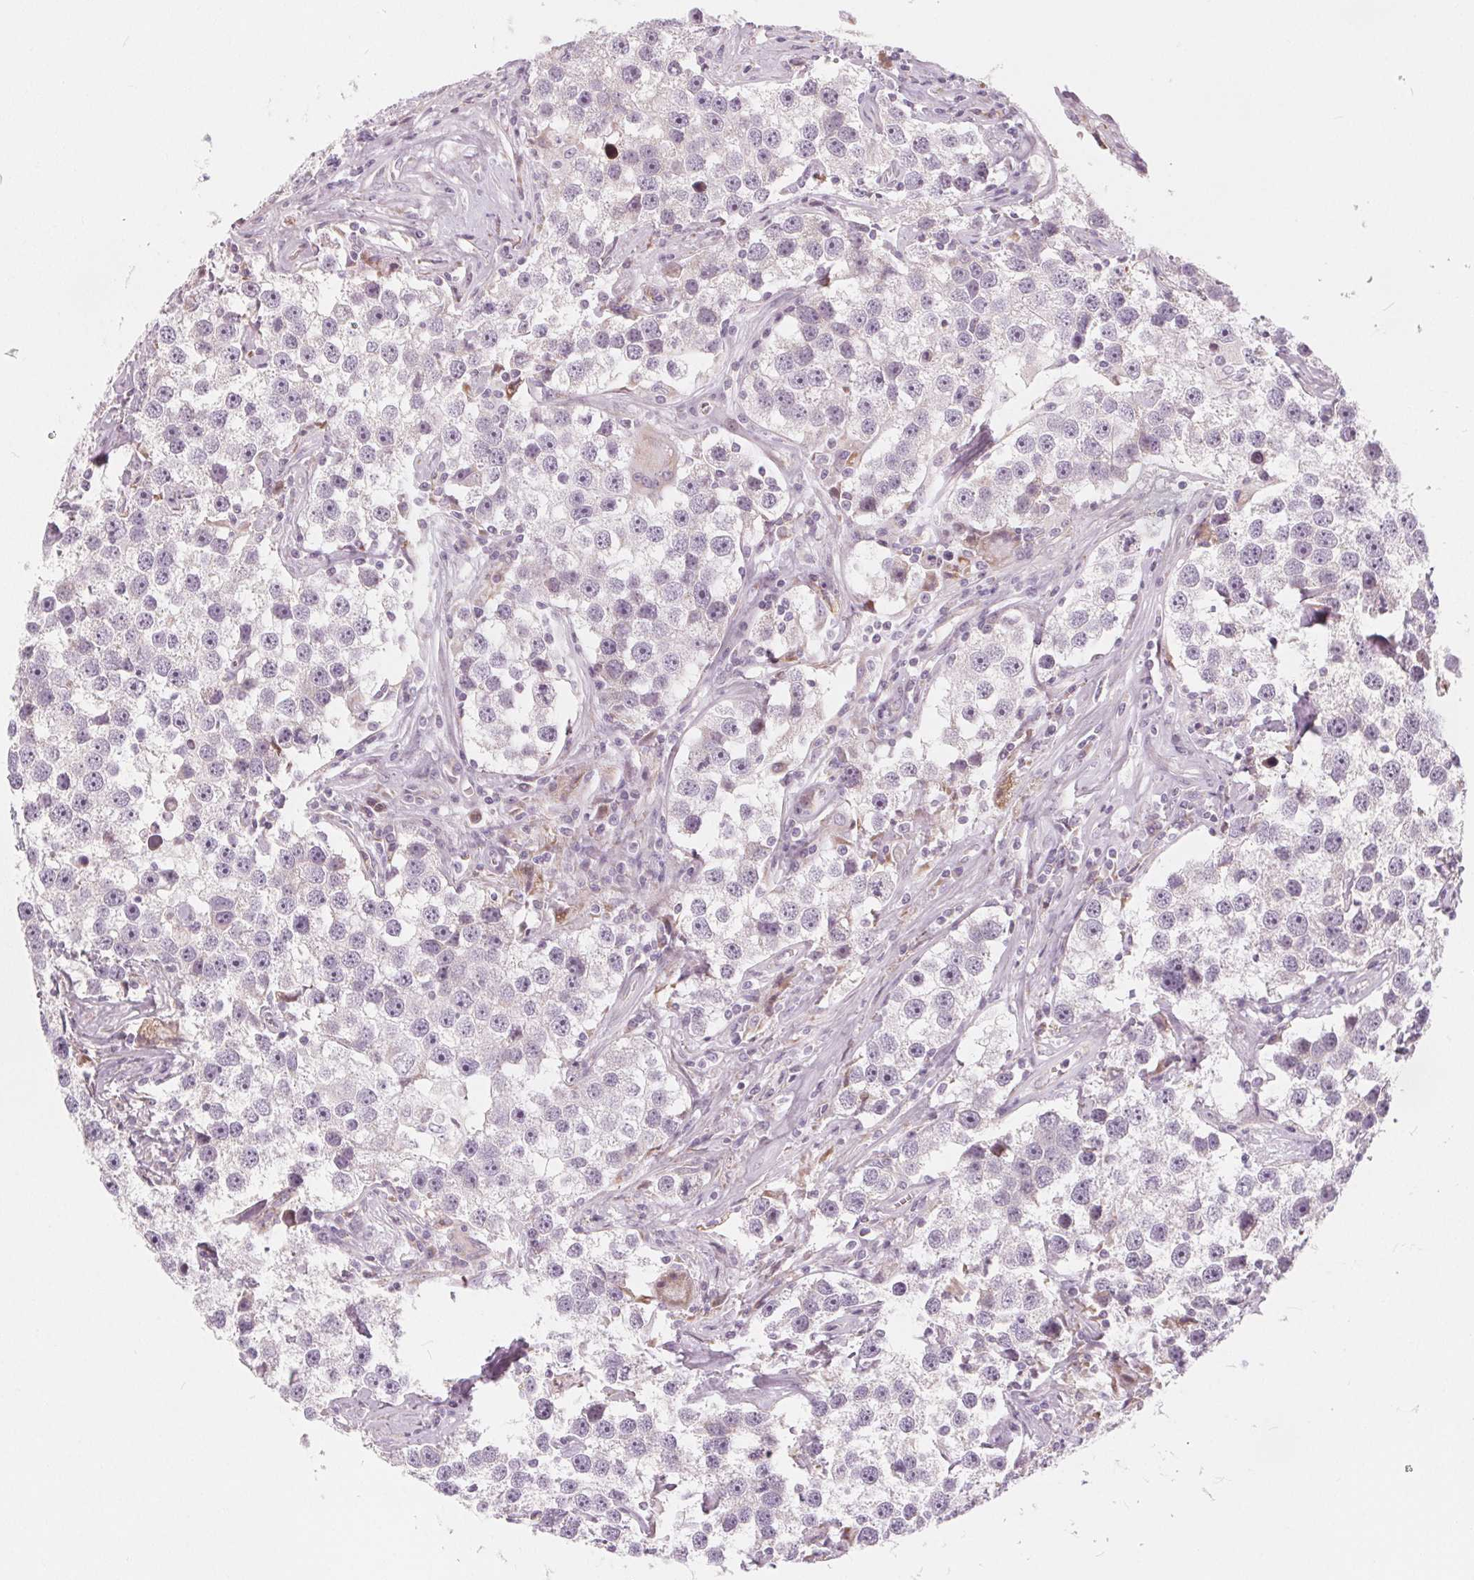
{"staining": {"intensity": "moderate", "quantity": "<25%", "location": "cytoplasmic/membranous"}, "tissue": "testis cancer", "cell_type": "Tumor cells", "image_type": "cancer", "snomed": [{"axis": "morphology", "description": "Seminoma, NOS"}, {"axis": "topography", "description": "Testis"}], "caption": "Protein expression analysis of human testis cancer (seminoma) reveals moderate cytoplasmic/membranous expression in approximately <25% of tumor cells. (IHC, brightfield microscopy, high magnification).", "gene": "NUP210L", "patient": {"sex": "male", "age": 49}}